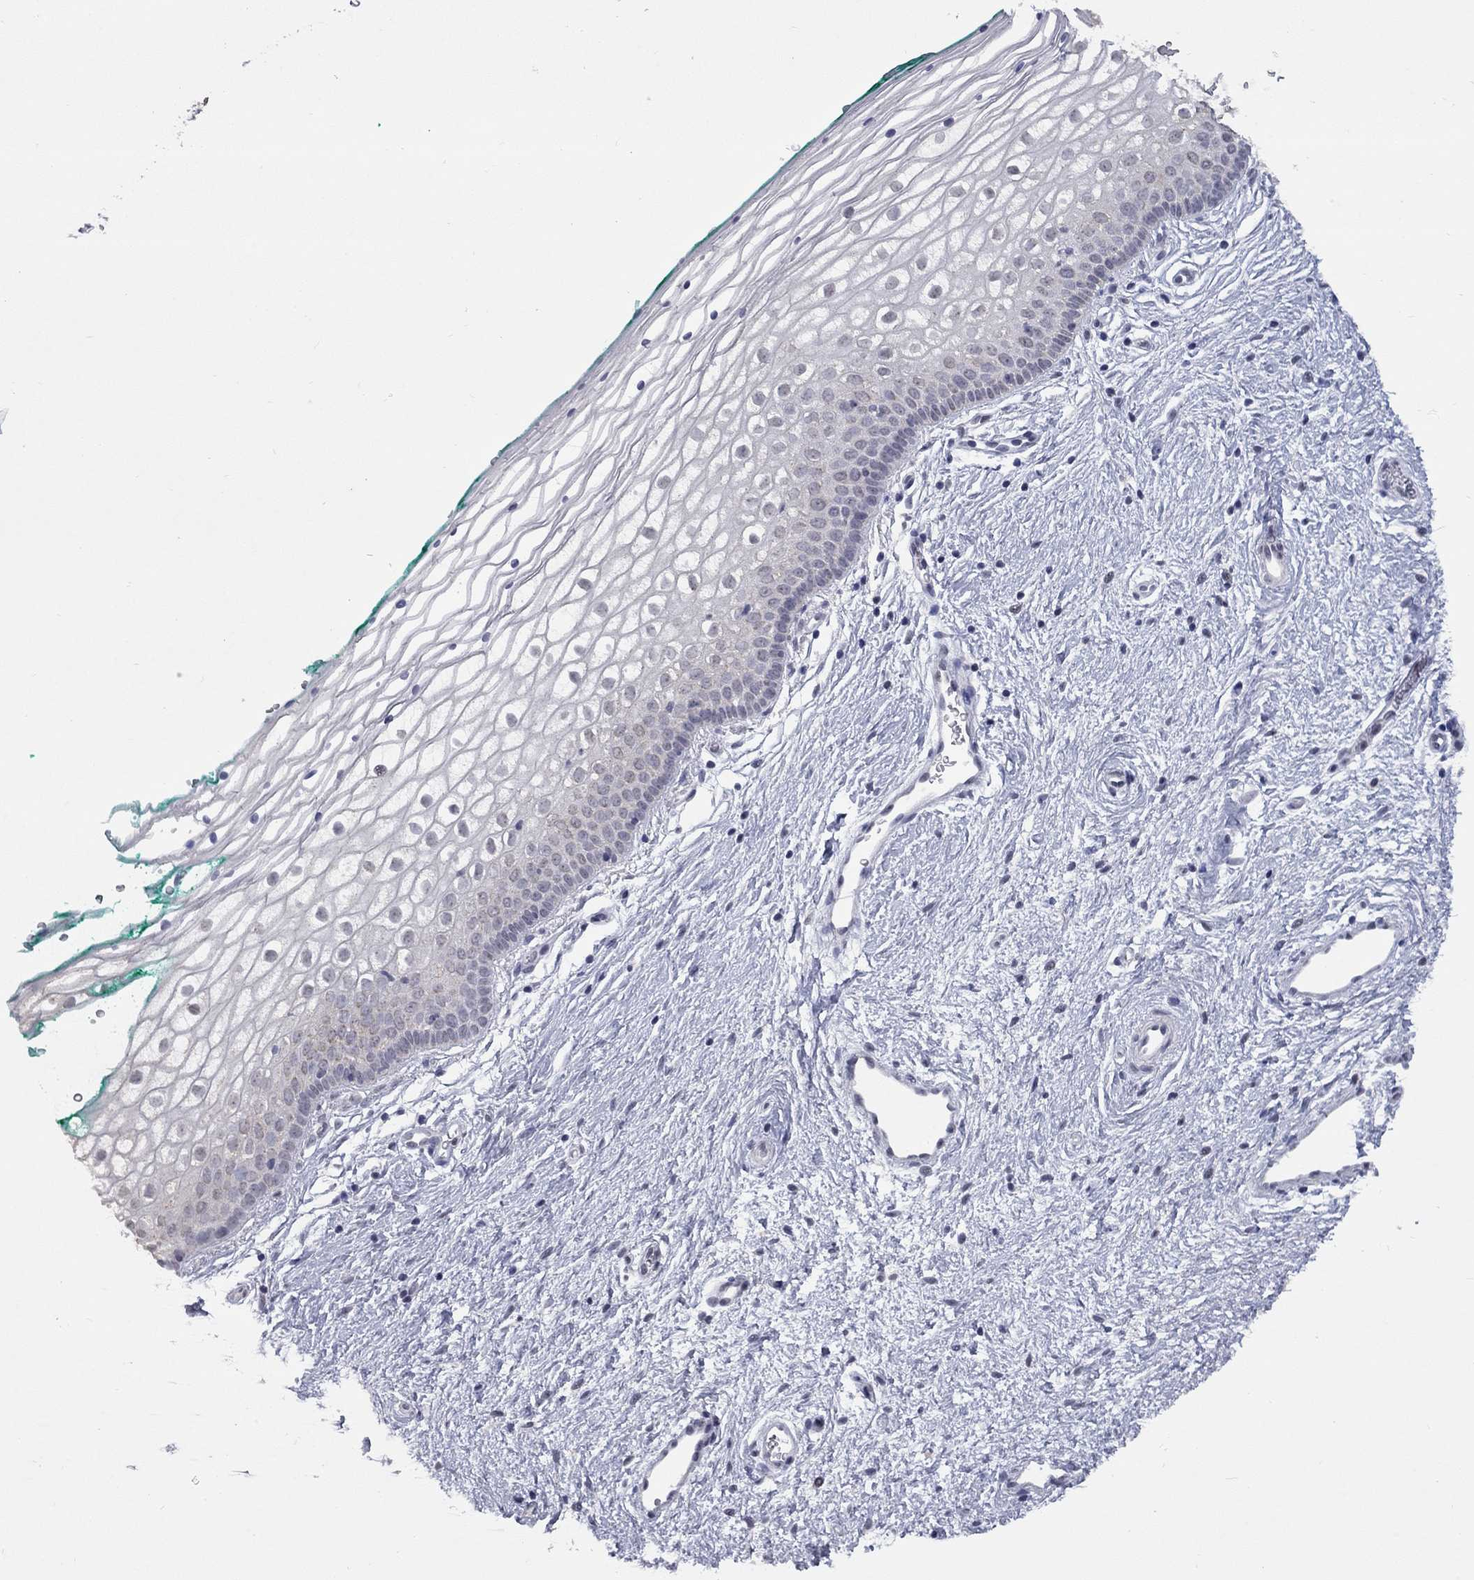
{"staining": {"intensity": "negative", "quantity": "none", "location": "none"}, "tissue": "vagina", "cell_type": "Squamous epithelial cells", "image_type": "normal", "snomed": [{"axis": "morphology", "description": "Normal tissue, NOS"}, {"axis": "topography", "description": "Vagina"}], "caption": "Image shows no protein staining in squamous epithelial cells of normal vagina.", "gene": "SHOC2", "patient": {"sex": "female", "age": 36}}